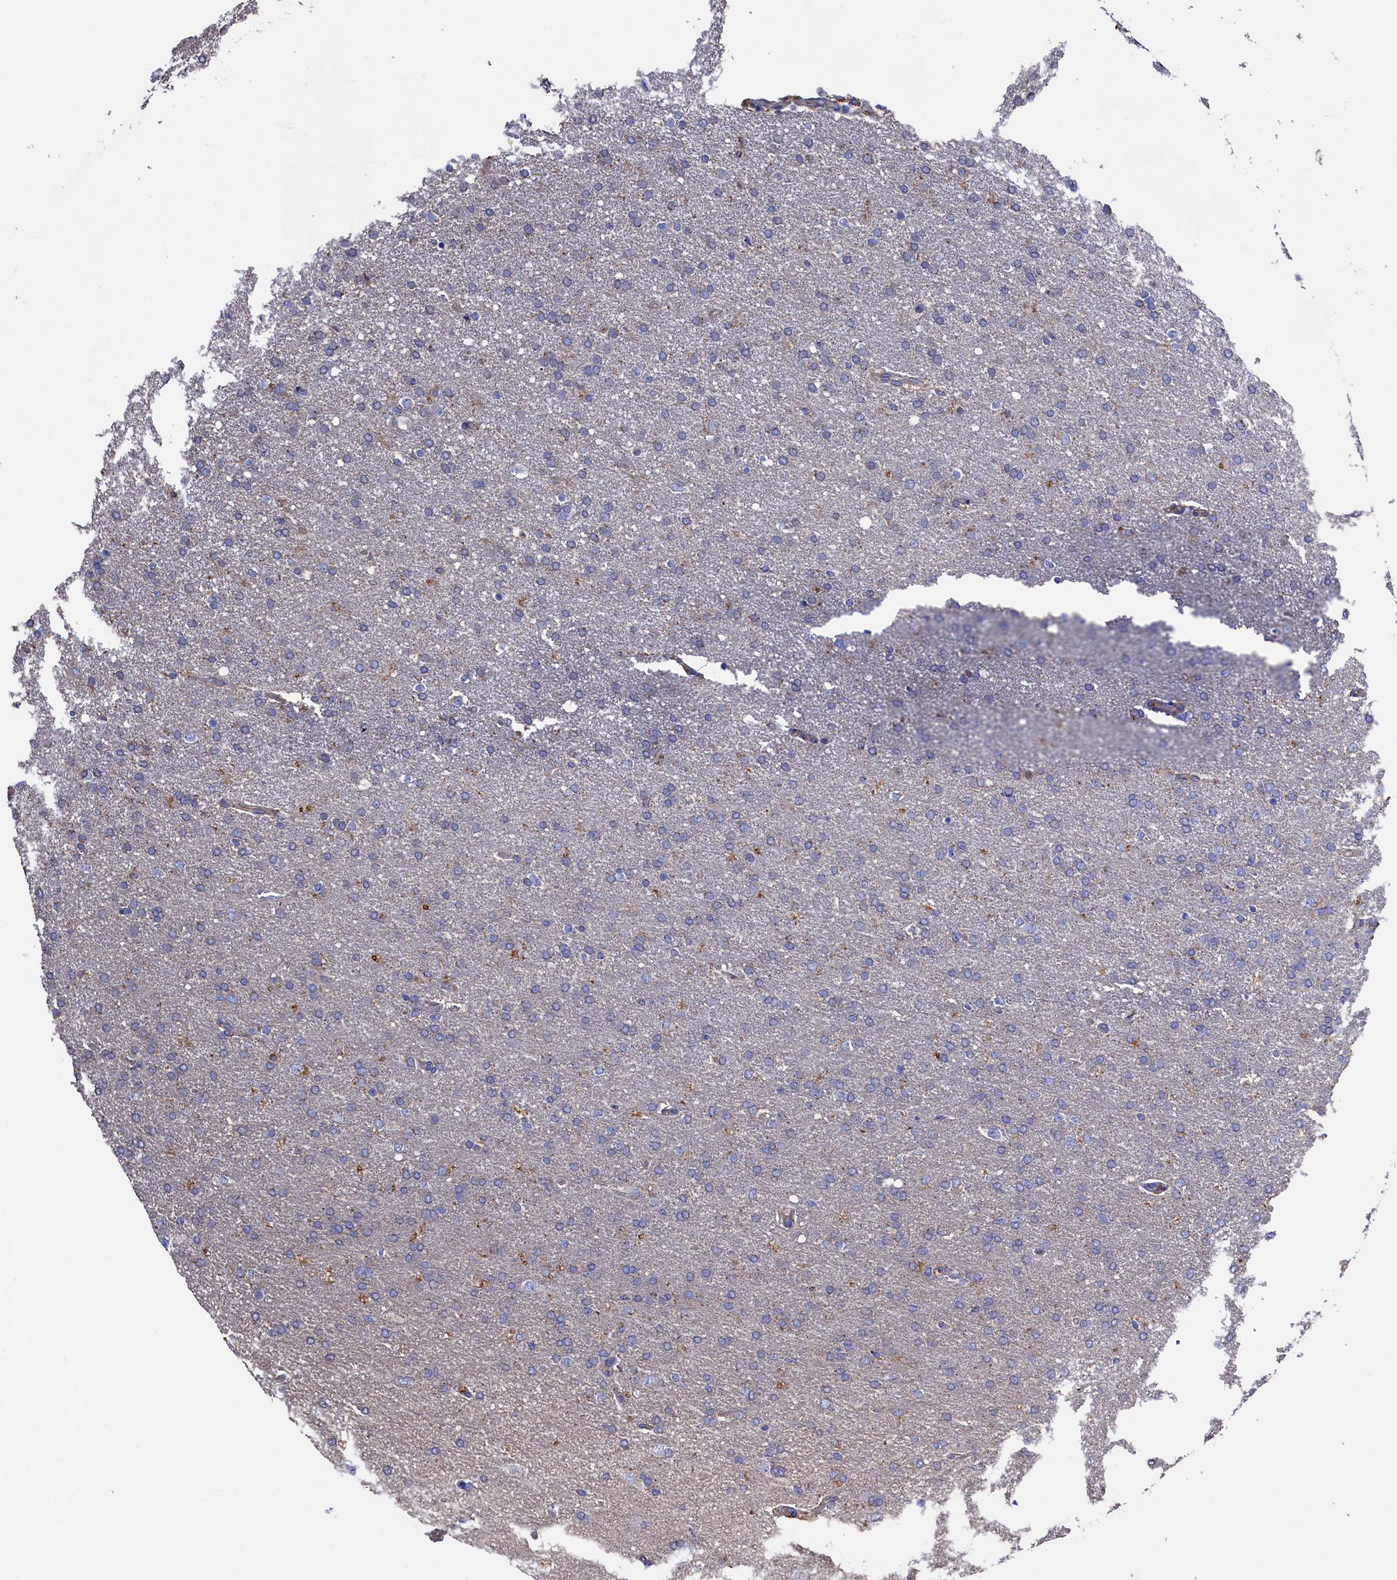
{"staining": {"intensity": "negative", "quantity": "none", "location": "none"}, "tissue": "glioma", "cell_type": "Tumor cells", "image_type": "cancer", "snomed": [{"axis": "morphology", "description": "Glioma, malignant, High grade"}, {"axis": "topography", "description": "Brain"}], "caption": "The immunohistochemistry (IHC) image has no significant staining in tumor cells of glioma tissue. Nuclei are stained in blue.", "gene": "TK2", "patient": {"sex": "male", "age": 72}}